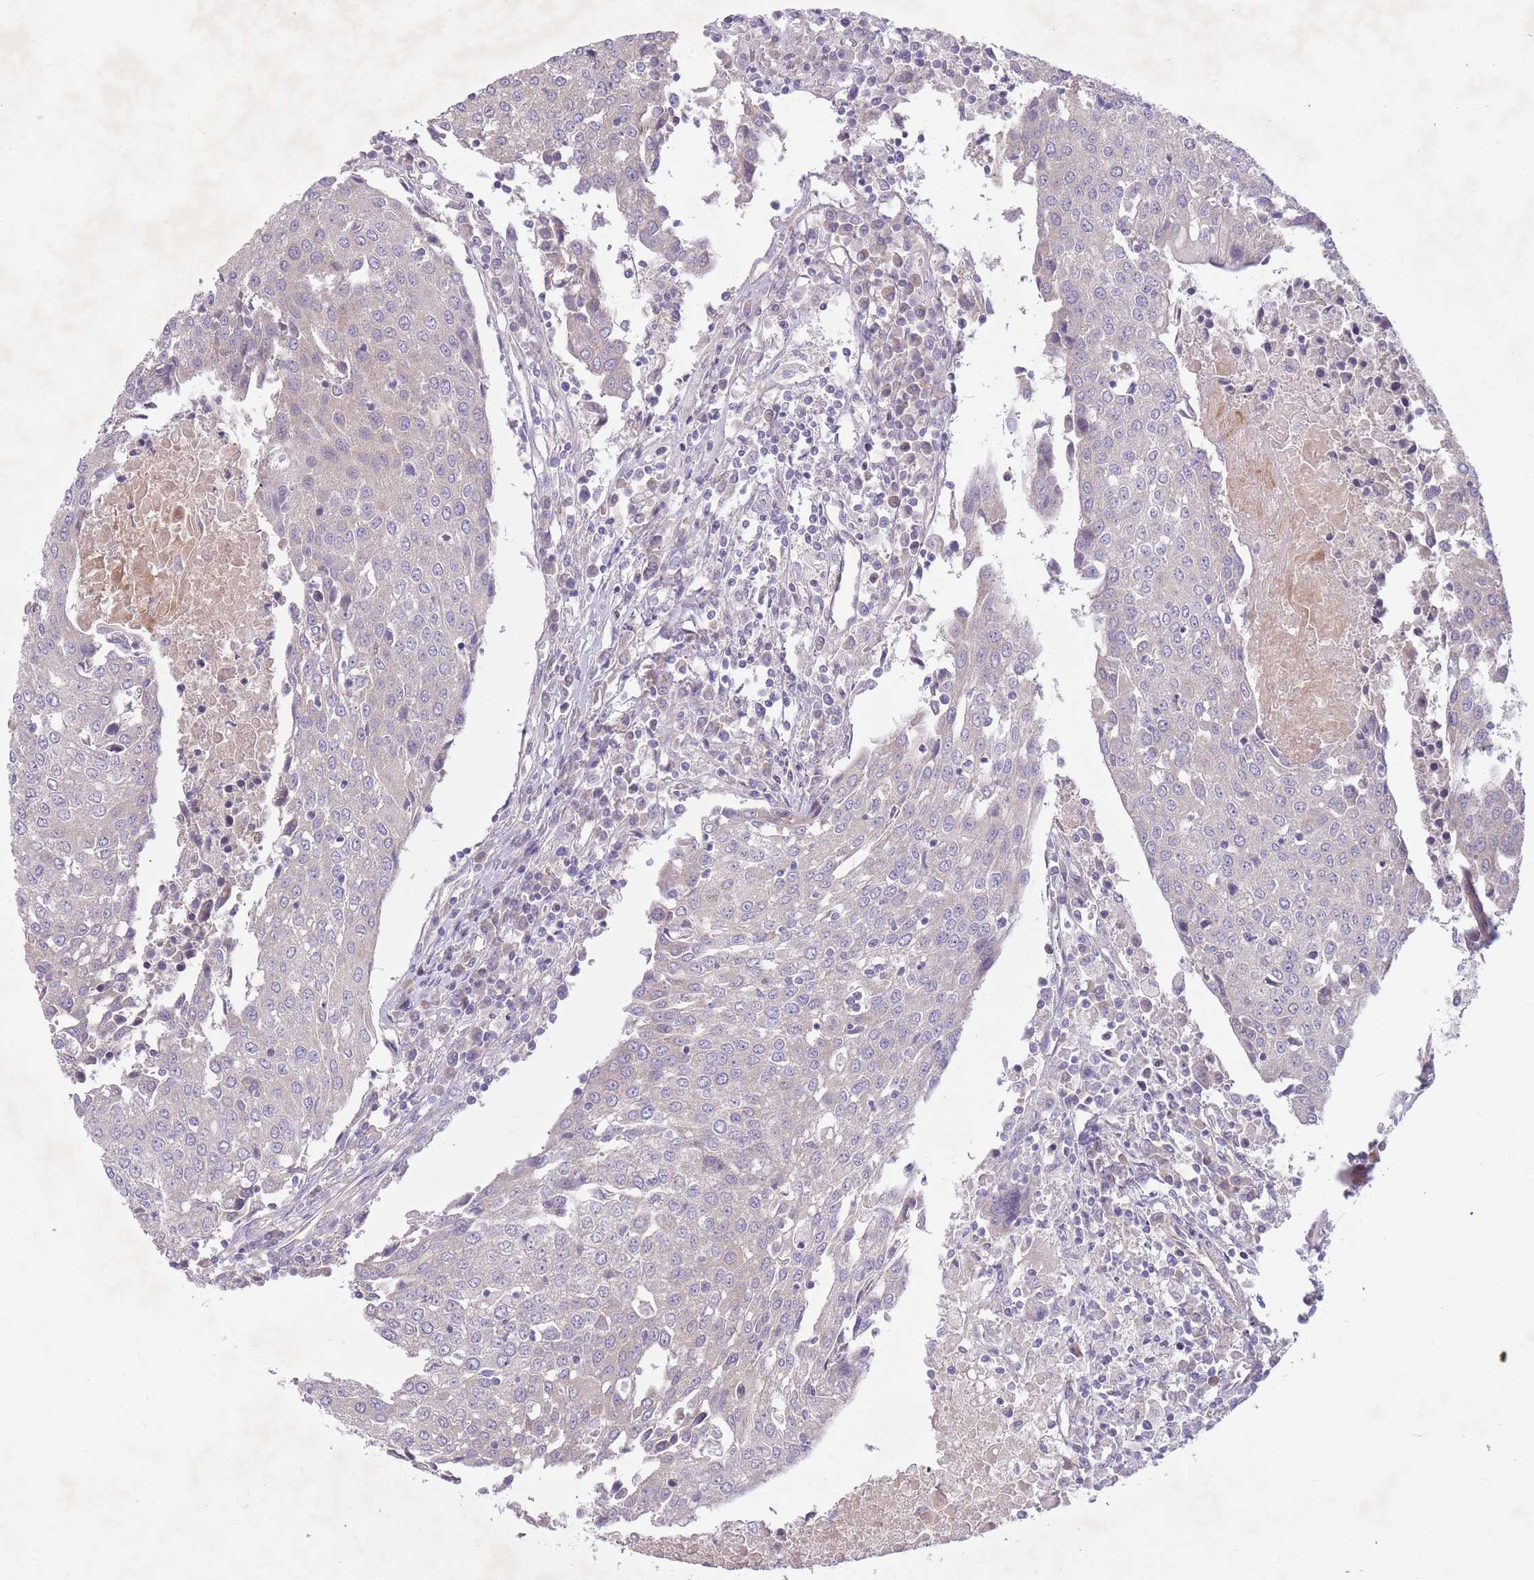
{"staining": {"intensity": "negative", "quantity": "none", "location": "none"}, "tissue": "urothelial cancer", "cell_type": "Tumor cells", "image_type": "cancer", "snomed": [{"axis": "morphology", "description": "Urothelial carcinoma, High grade"}, {"axis": "topography", "description": "Urinary bladder"}], "caption": "There is no significant expression in tumor cells of urothelial carcinoma (high-grade). The staining is performed using DAB (3,3'-diaminobenzidine) brown chromogen with nuclei counter-stained in using hematoxylin.", "gene": "PNPLA5", "patient": {"sex": "female", "age": 85}}